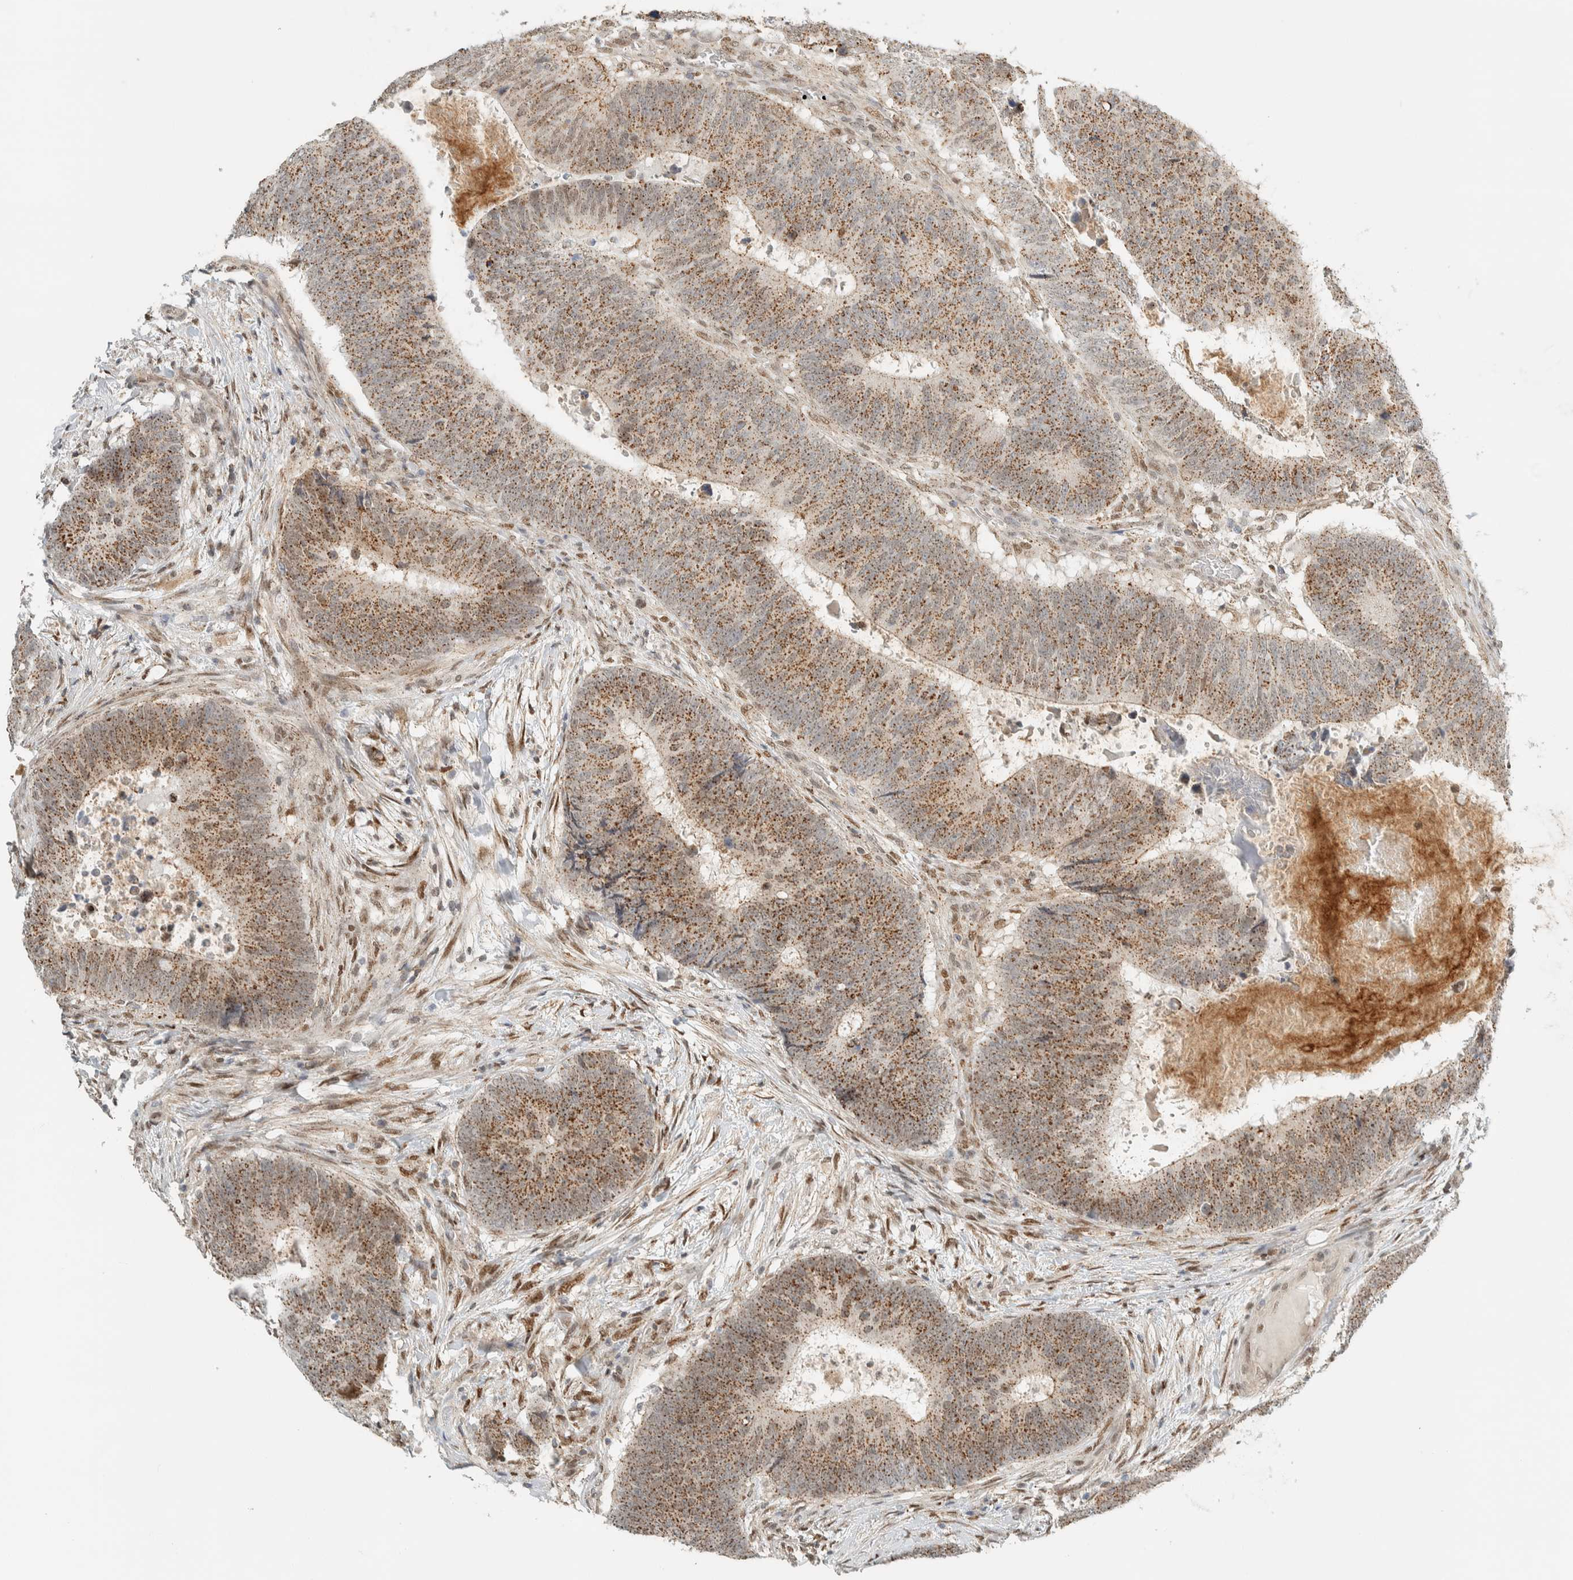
{"staining": {"intensity": "moderate", "quantity": ">75%", "location": "cytoplasmic/membranous,nuclear"}, "tissue": "colorectal cancer", "cell_type": "Tumor cells", "image_type": "cancer", "snomed": [{"axis": "morphology", "description": "Adenocarcinoma, NOS"}, {"axis": "topography", "description": "Colon"}], "caption": "A high-resolution histopathology image shows immunohistochemistry staining of colorectal cancer (adenocarcinoma), which displays moderate cytoplasmic/membranous and nuclear staining in about >75% of tumor cells.", "gene": "TFE3", "patient": {"sex": "male", "age": 56}}